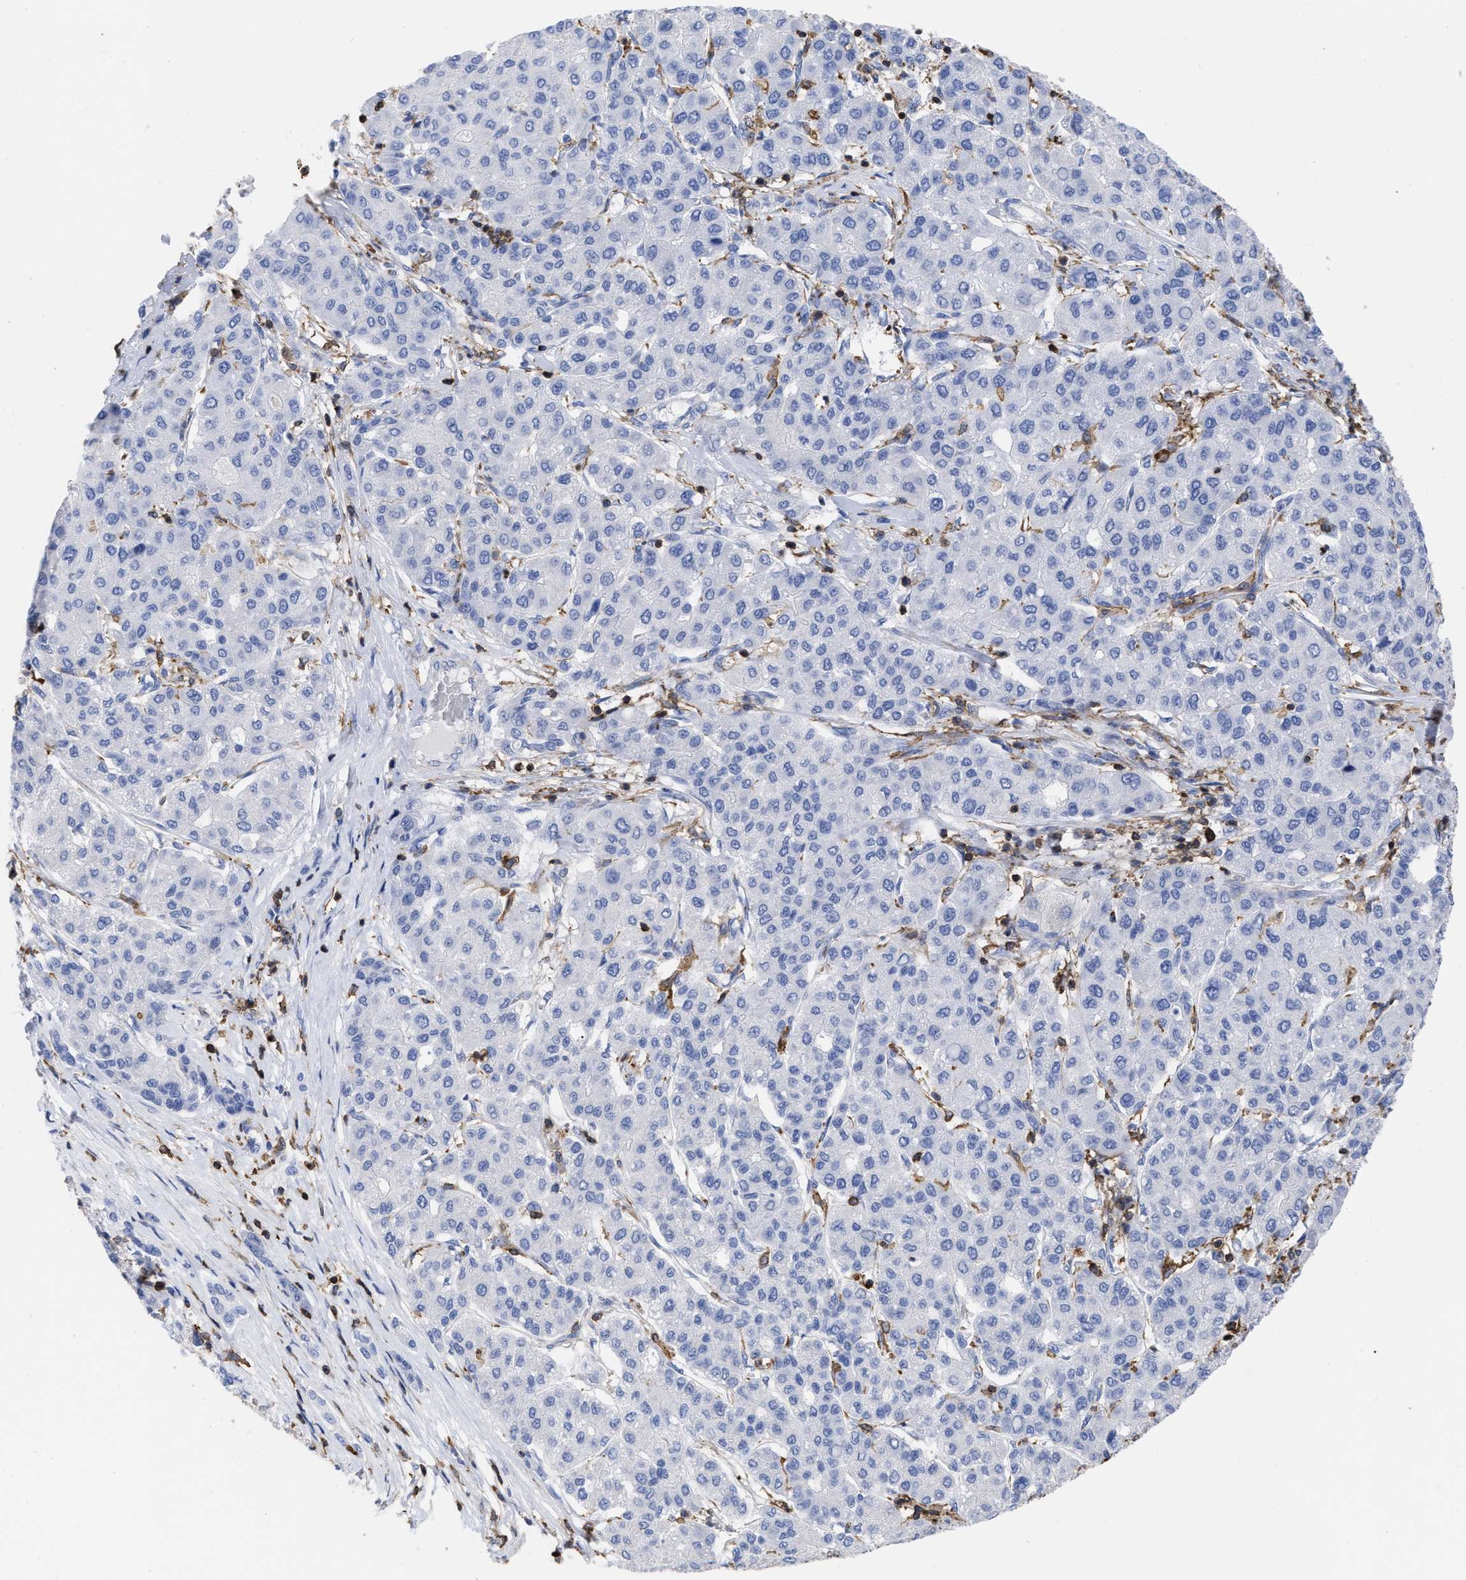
{"staining": {"intensity": "negative", "quantity": "none", "location": "none"}, "tissue": "liver cancer", "cell_type": "Tumor cells", "image_type": "cancer", "snomed": [{"axis": "morphology", "description": "Carcinoma, Hepatocellular, NOS"}, {"axis": "topography", "description": "Liver"}], "caption": "Hepatocellular carcinoma (liver) stained for a protein using immunohistochemistry shows no staining tumor cells.", "gene": "HCLS1", "patient": {"sex": "male", "age": 65}}